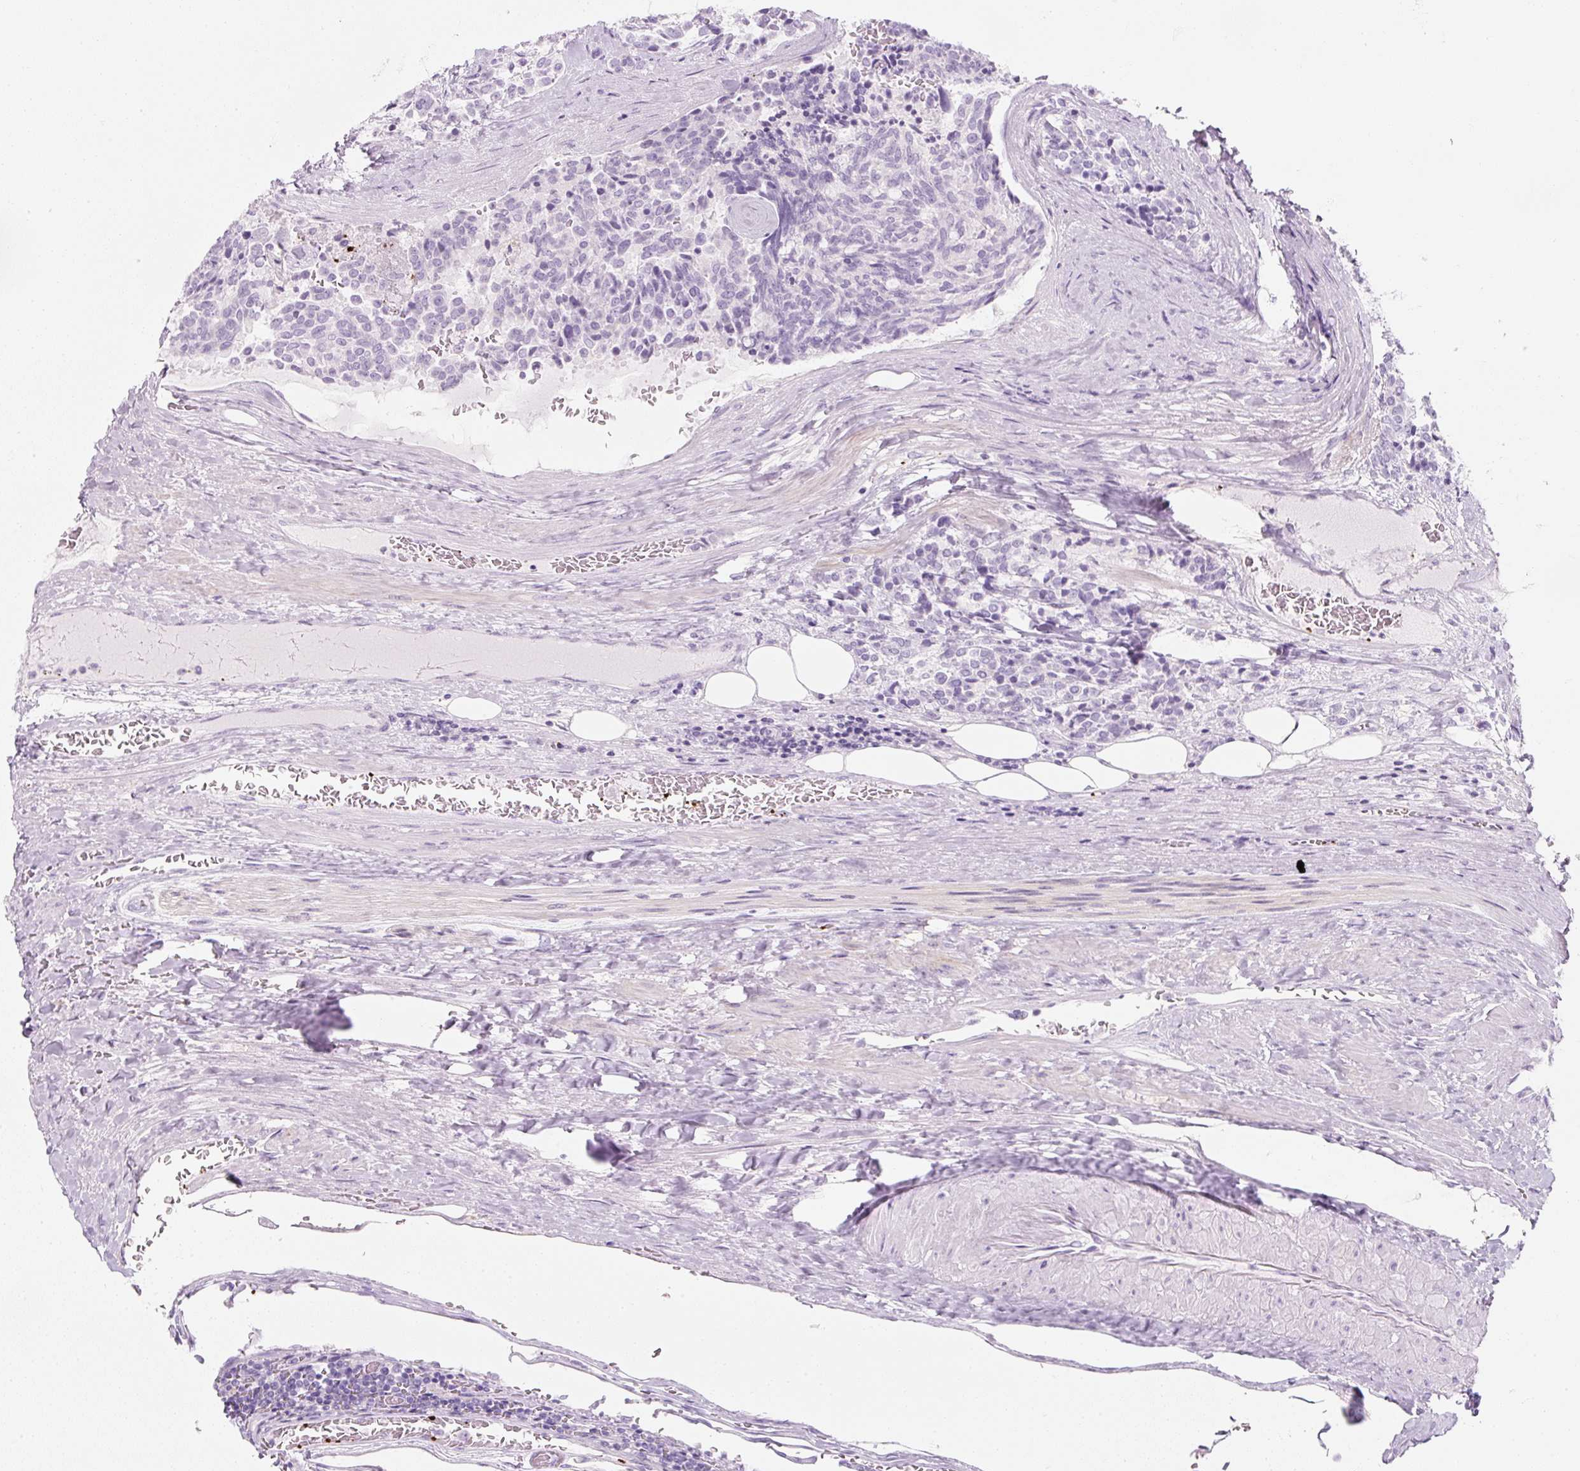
{"staining": {"intensity": "negative", "quantity": "none", "location": "none"}, "tissue": "carcinoid", "cell_type": "Tumor cells", "image_type": "cancer", "snomed": [{"axis": "morphology", "description": "Carcinoid, malignant, NOS"}, {"axis": "topography", "description": "Pancreas"}], "caption": "Carcinoid was stained to show a protein in brown. There is no significant expression in tumor cells.", "gene": "PF4V1", "patient": {"sex": "female", "age": 54}}